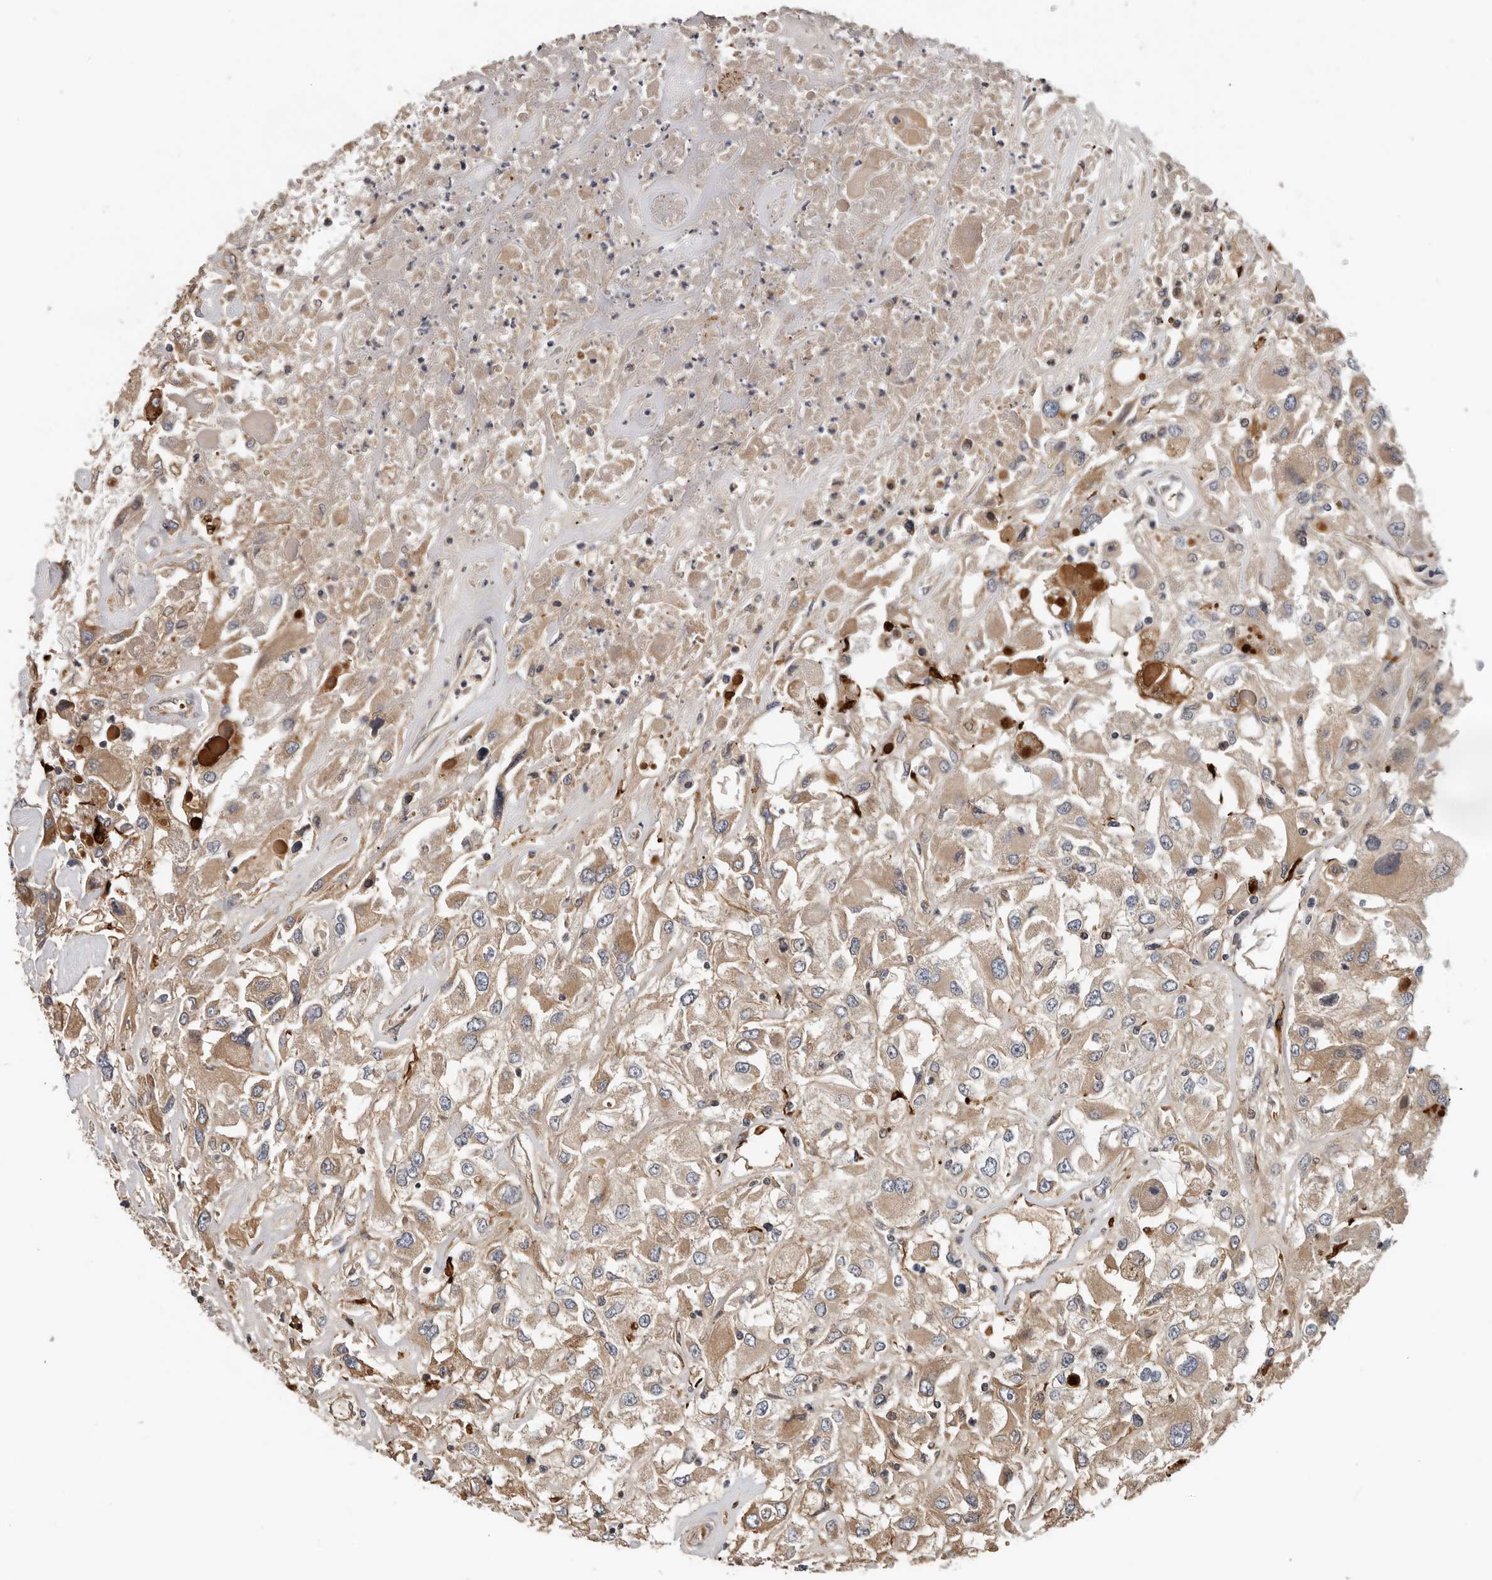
{"staining": {"intensity": "moderate", "quantity": ">75%", "location": "cytoplasmic/membranous"}, "tissue": "renal cancer", "cell_type": "Tumor cells", "image_type": "cancer", "snomed": [{"axis": "morphology", "description": "Adenocarcinoma, NOS"}, {"axis": "topography", "description": "Kidney"}], "caption": "Tumor cells exhibit medium levels of moderate cytoplasmic/membranous positivity in about >75% of cells in adenocarcinoma (renal). Using DAB (3,3'-diaminobenzidine) (brown) and hematoxylin (blue) stains, captured at high magnification using brightfield microscopy.", "gene": "RNF157", "patient": {"sex": "female", "age": 52}}